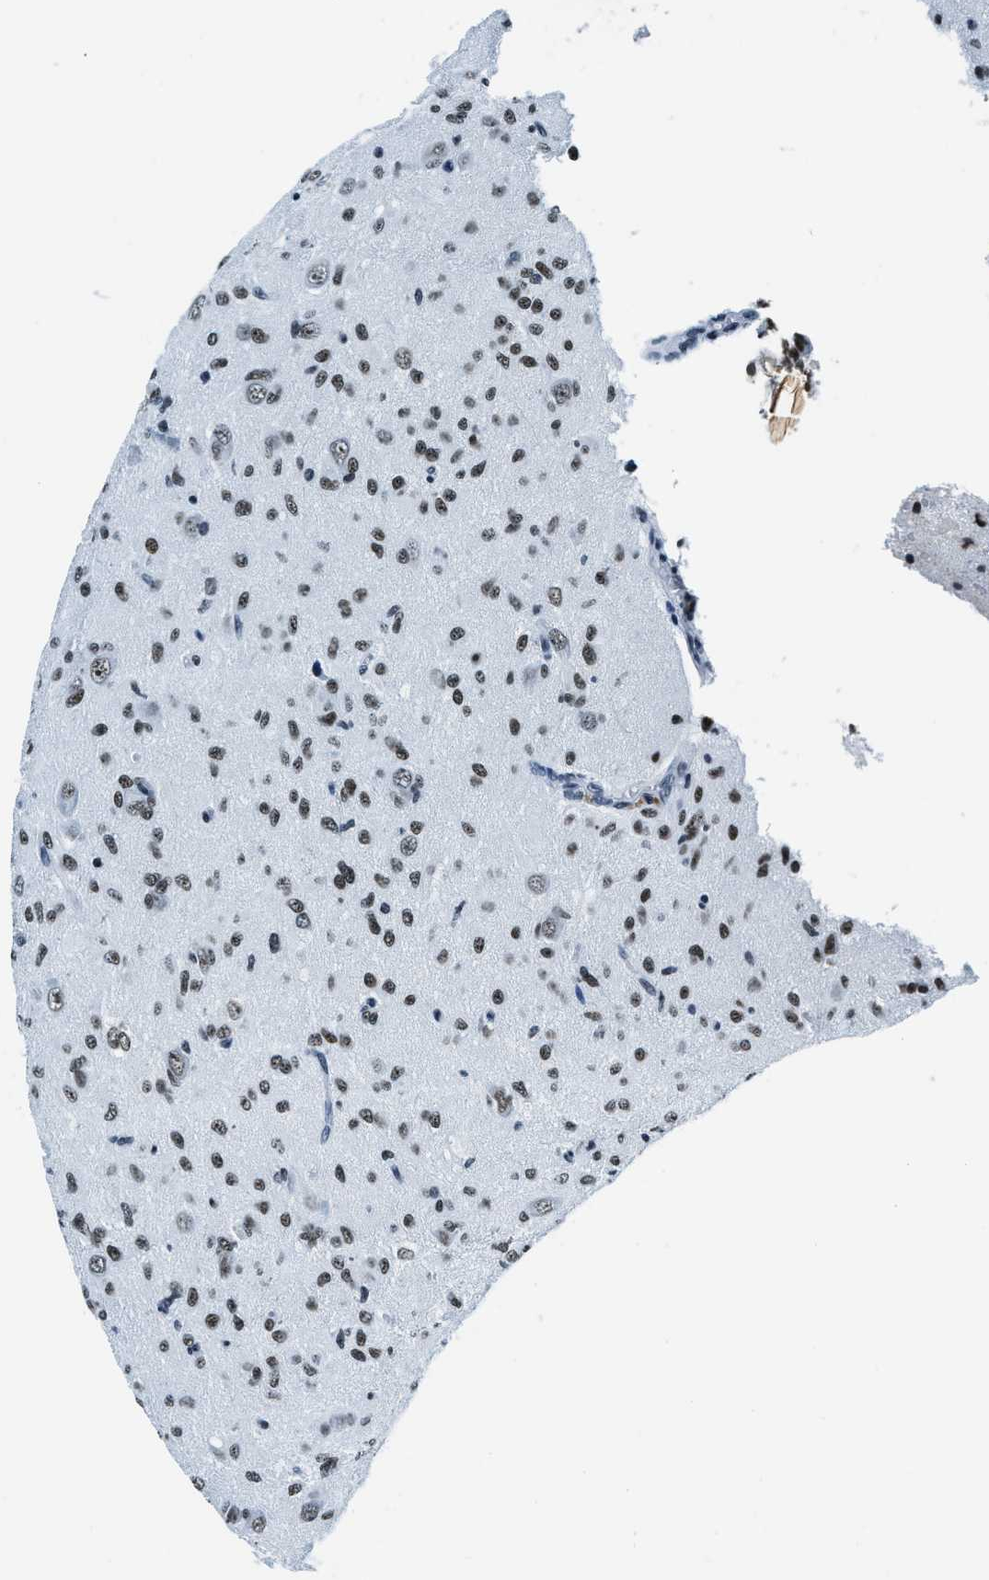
{"staining": {"intensity": "strong", "quantity": ">75%", "location": "nuclear"}, "tissue": "glioma", "cell_type": "Tumor cells", "image_type": "cancer", "snomed": [{"axis": "morphology", "description": "Glioma, malignant, High grade"}, {"axis": "topography", "description": "Brain"}], "caption": "The photomicrograph demonstrates staining of malignant glioma (high-grade), revealing strong nuclear protein staining (brown color) within tumor cells.", "gene": "TOP1", "patient": {"sex": "female", "age": 59}}